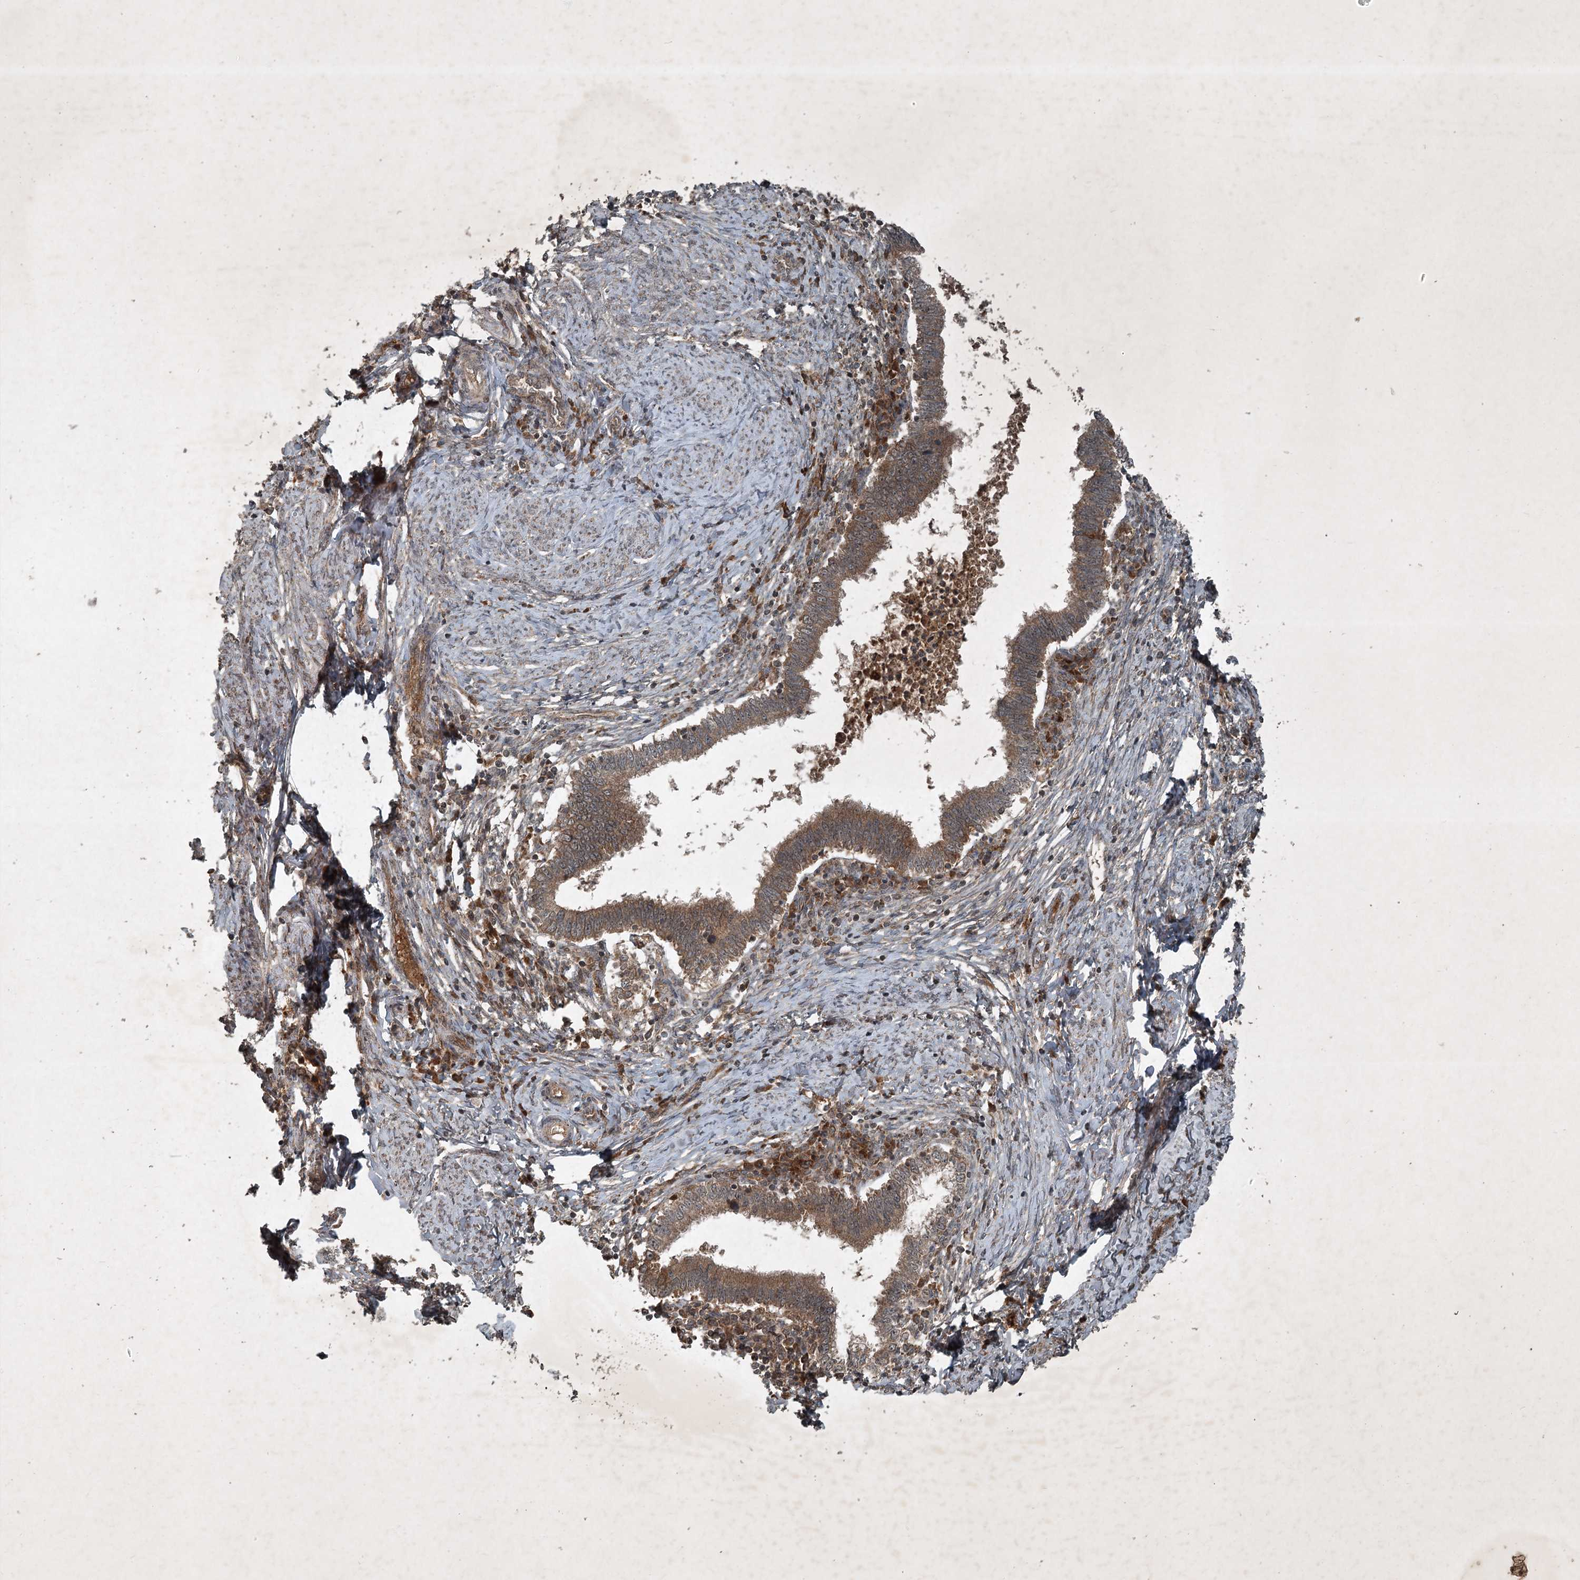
{"staining": {"intensity": "moderate", "quantity": ">75%", "location": "cytoplasmic/membranous"}, "tissue": "cervical cancer", "cell_type": "Tumor cells", "image_type": "cancer", "snomed": [{"axis": "morphology", "description": "Adenocarcinoma, NOS"}, {"axis": "topography", "description": "Cervix"}], "caption": "Immunohistochemistry (DAB (3,3'-diaminobenzidine)) staining of cervical cancer (adenocarcinoma) displays moderate cytoplasmic/membranous protein expression in about >75% of tumor cells.", "gene": "UNC93A", "patient": {"sex": "female", "age": 36}}